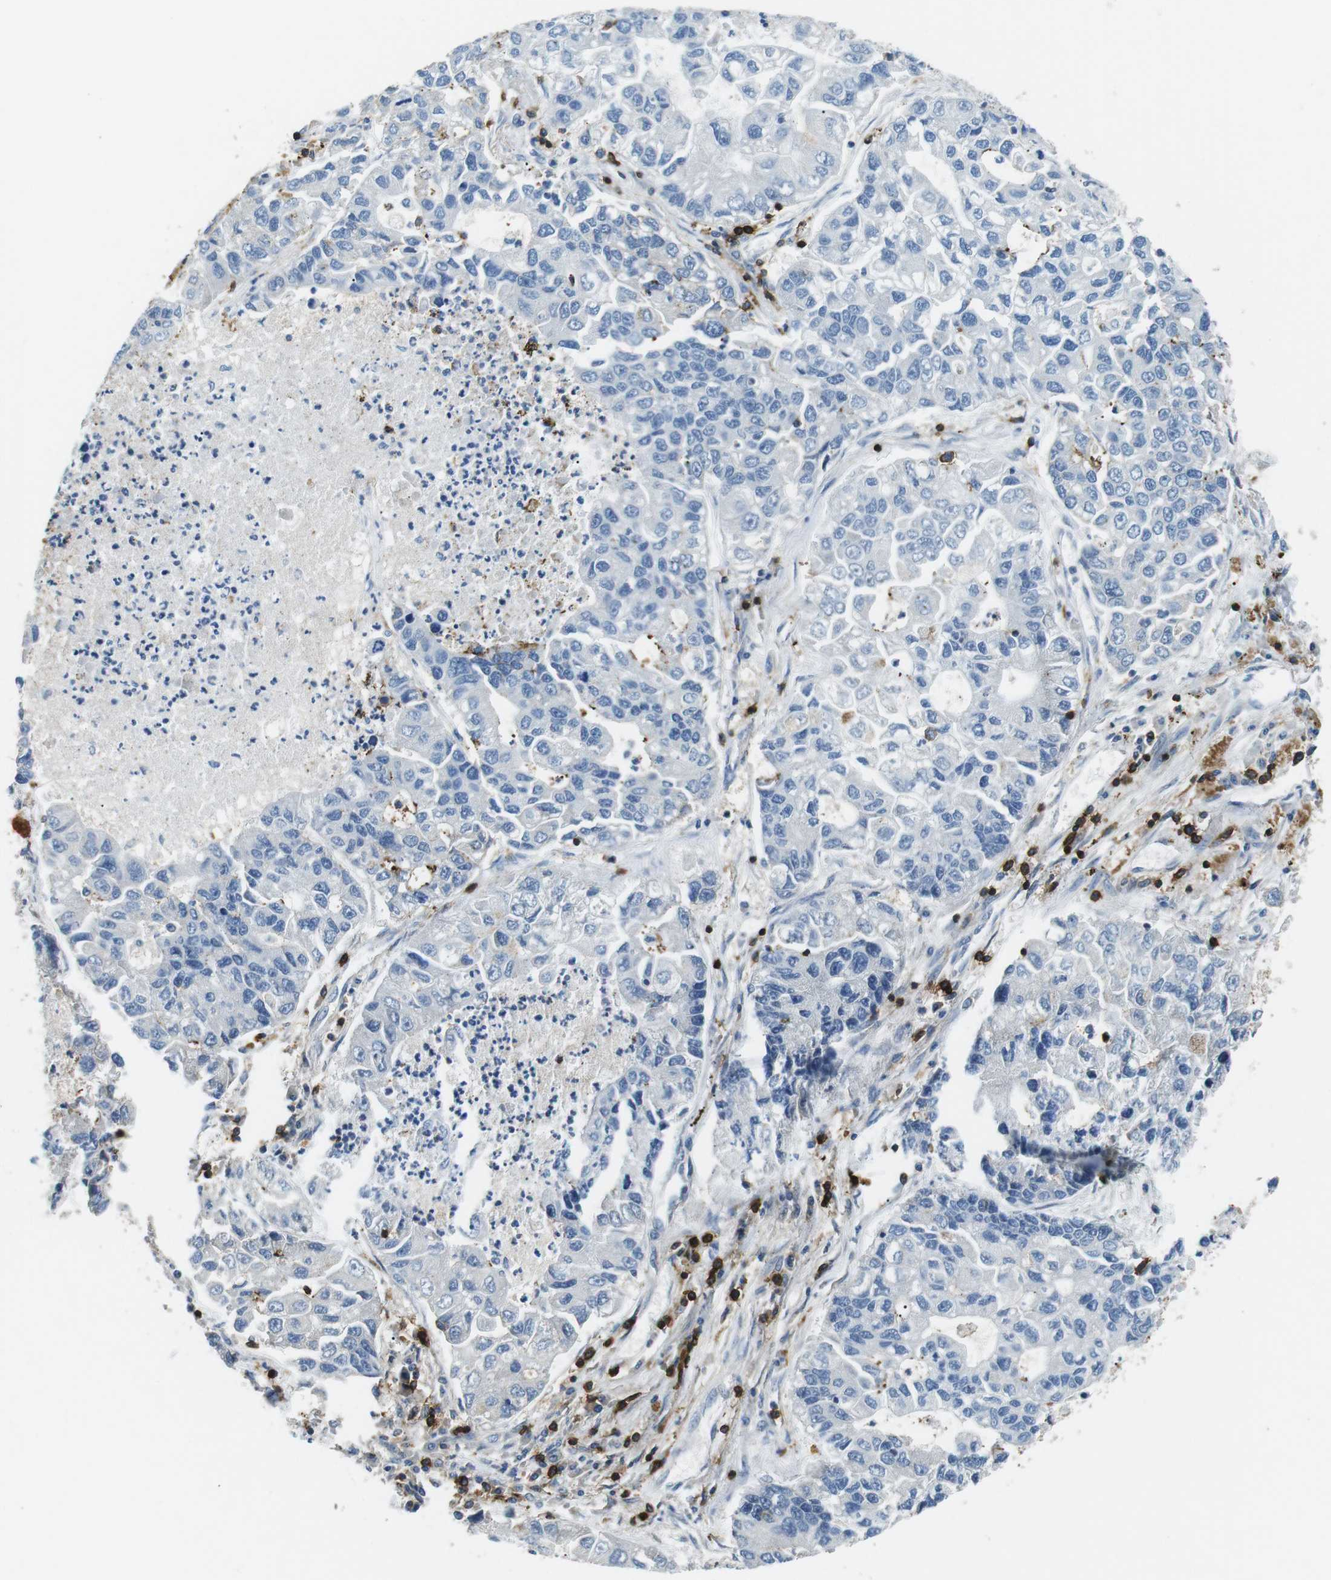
{"staining": {"intensity": "negative", "quantity": "none", "location": "none"}, "tissue": "lung cancer", "cell_type": "Tumor cells", "image_type": "cancer", "snomed": [{"axis": "morphology", "description": "Adenocarcinoma, NOS"}, {"axis": "topography", "description": "Lung"}], "caption": "This photomicrograph is of lung cancer stained with IHC to label a protein in brown with the nuclei are counter-stained blue. There is no expression in tumor cells.", "gene": "CD6", "patient": {"sex": "female", "age": 51}}